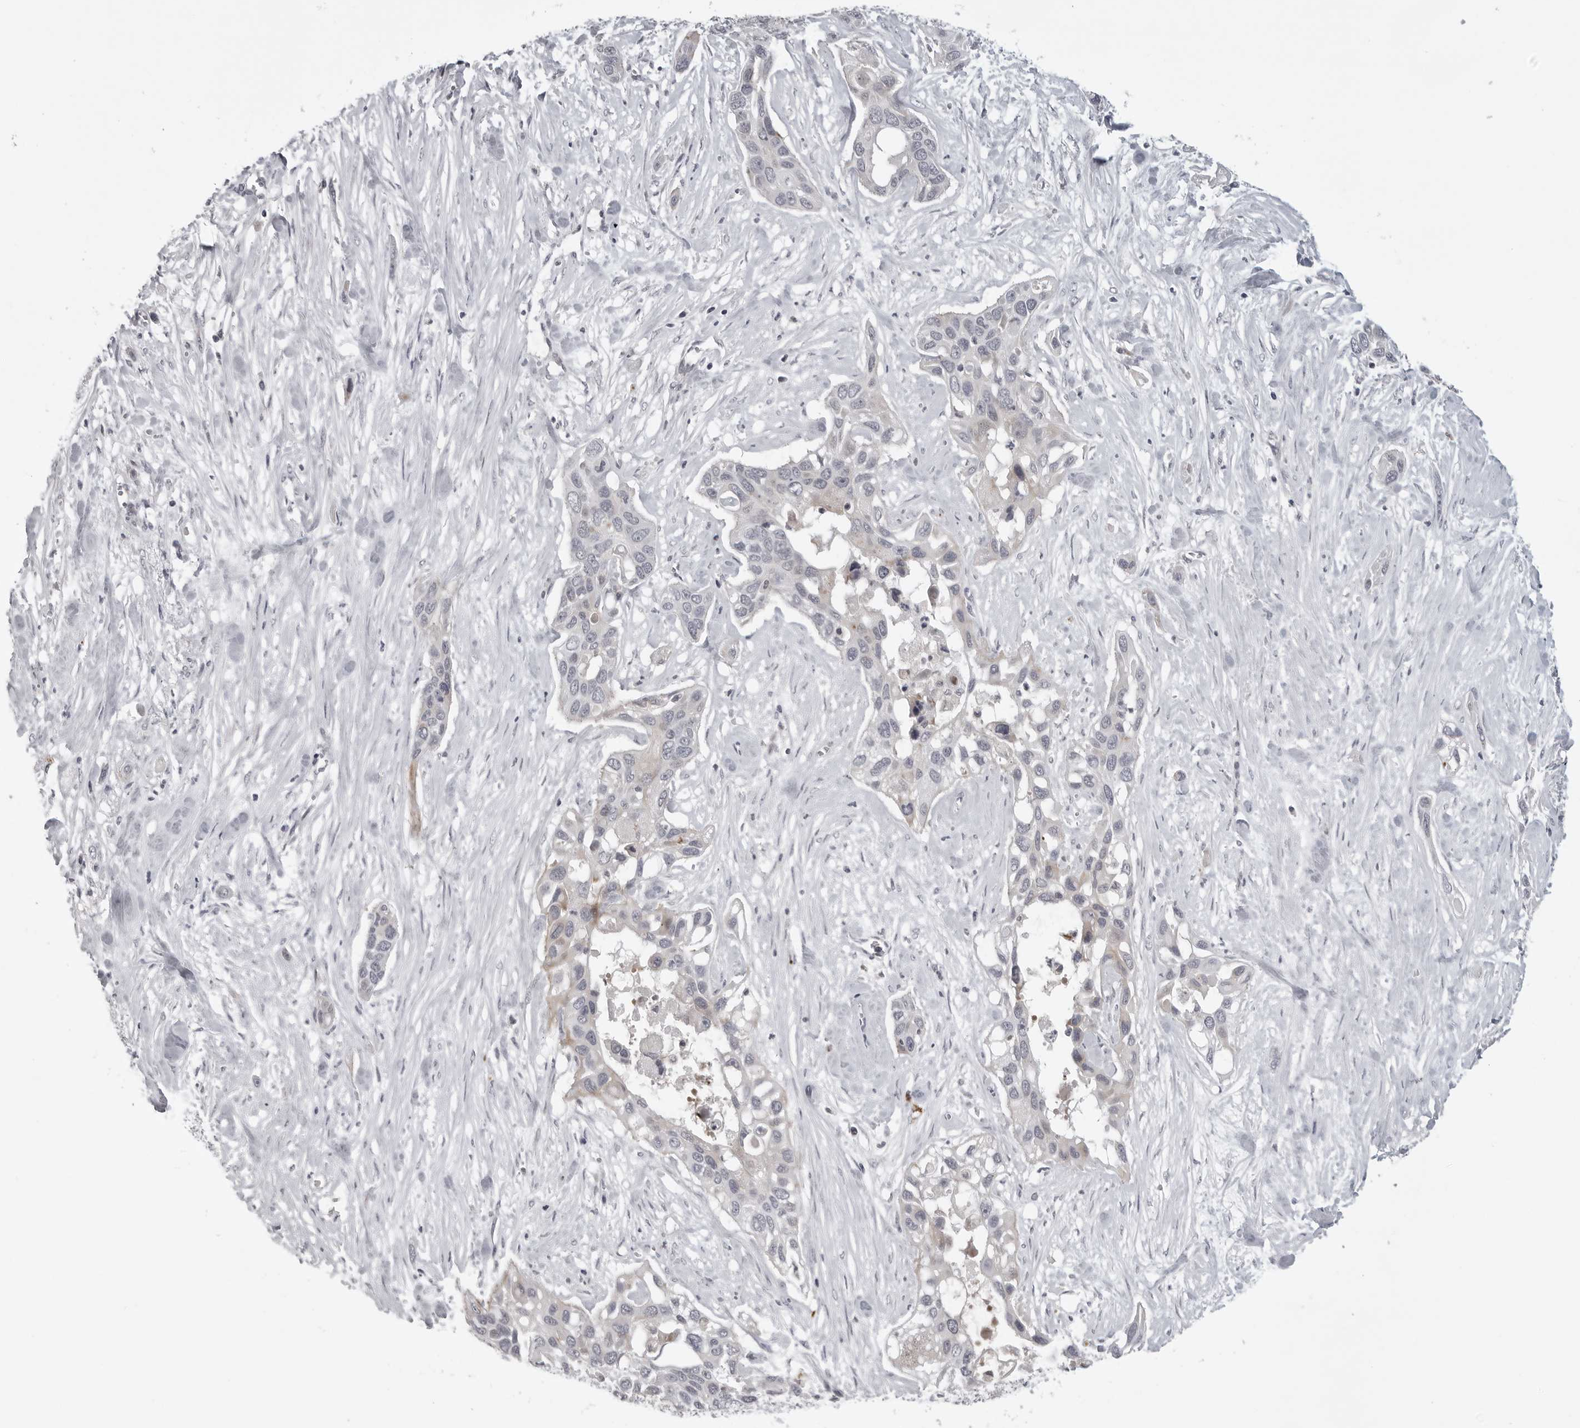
{"staining": {"intensity": "negative", "quantity": "none", "location": "none"}, "tissue": "pancreatic cancer", "cell_type": "Tumor cells", "image_type": "cancer", "snomed": [{"axis": "morphology", "description": "Adenocarcinoma, NOS"}, {"axis": "topography", "description": "Pancreas"}], "caption": "Tumor cells show no significant protein staining in pancreatic cancer.", "gene": "CD300LD", "patient": {"sex": "female", "age": 60}}